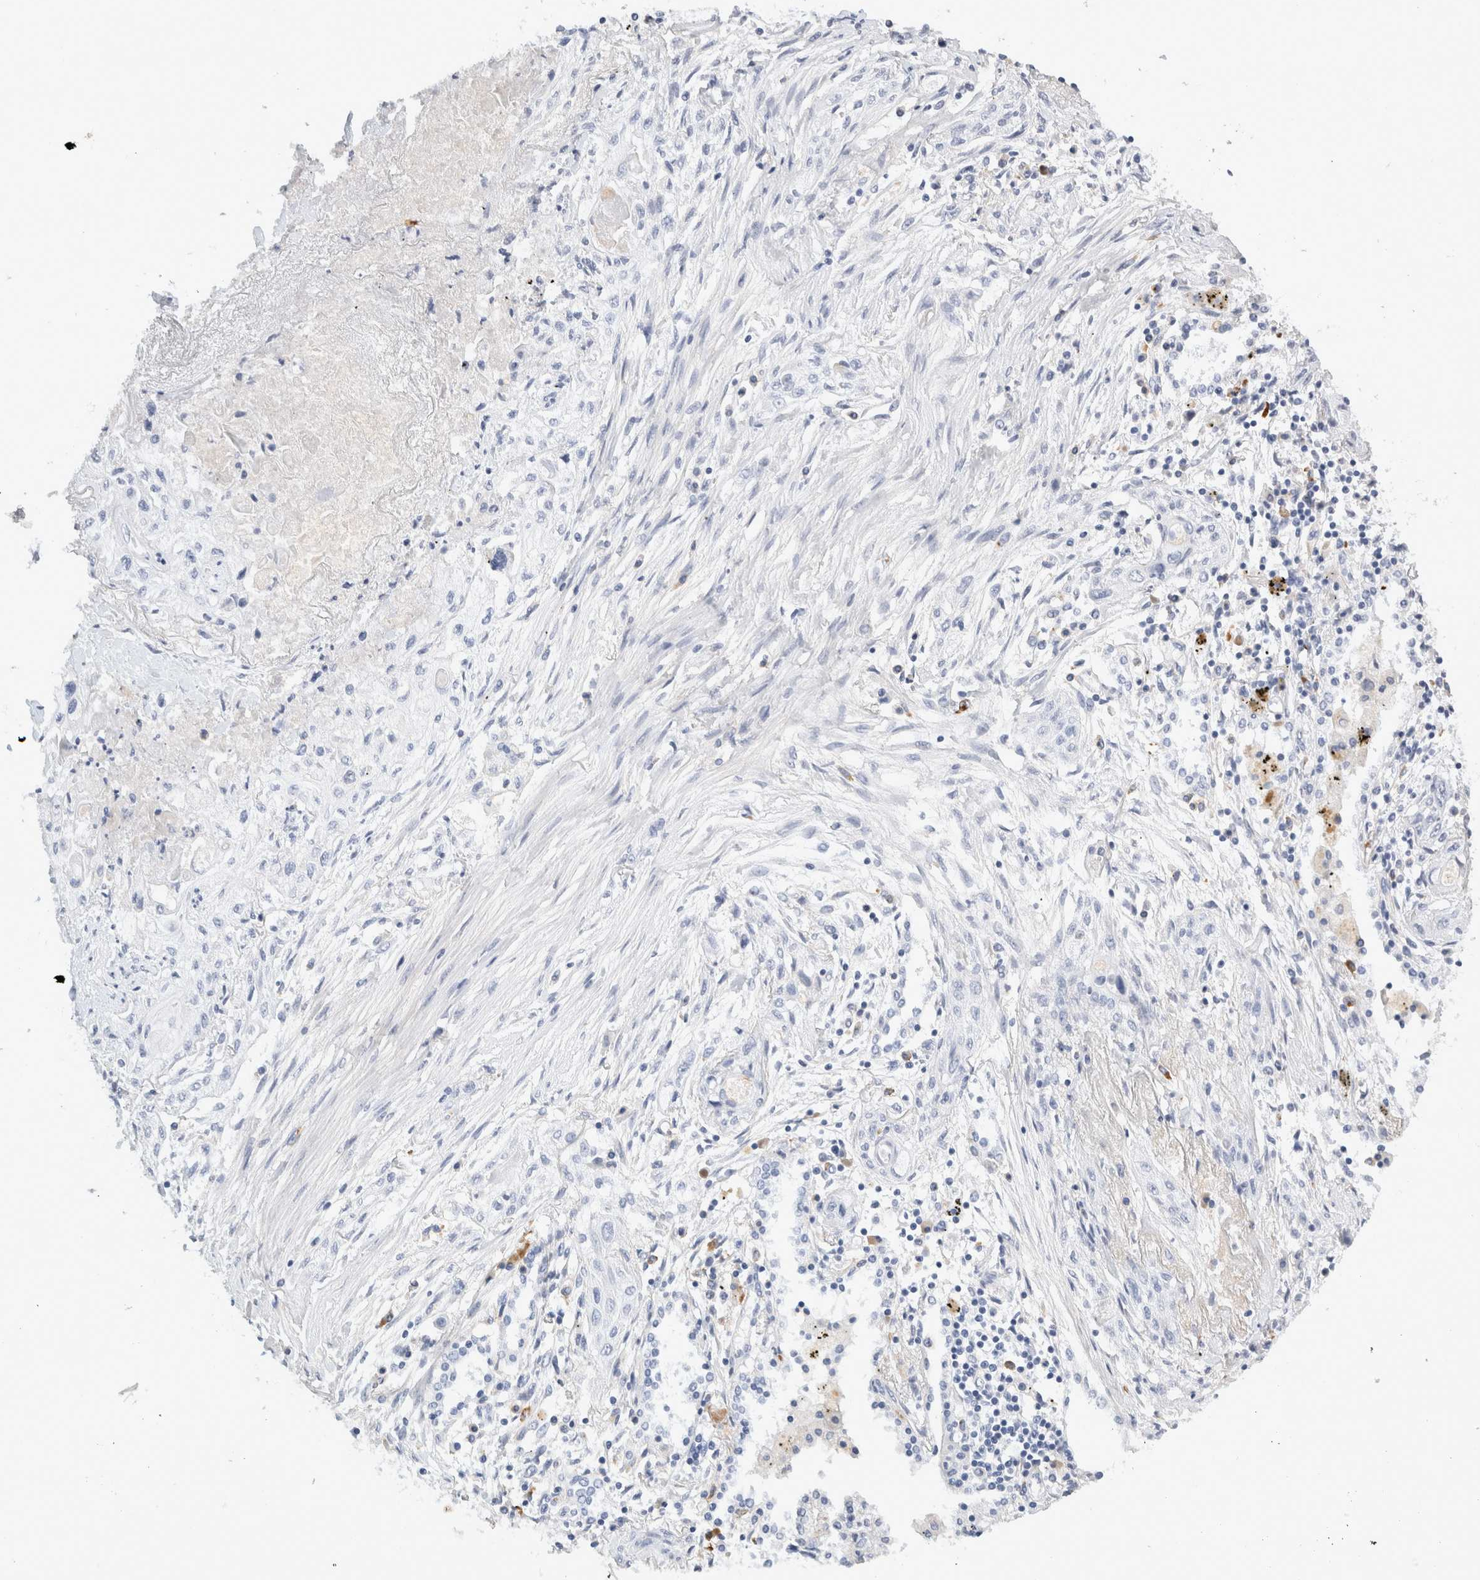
{"staining": {"intensity": "negative", "quantity": "none", "location": "none"}, "tissue": "lung cancer", "cell_type": "Tumor cells", "image_type": "cancer", "snomed": [{"axis": "morphology", "description": "Squamous cell carcinoma, NOS"}, {"axis": "topography", "description": "Lung"}], "caption": "High power microscopy photomicrograph of an immunohistochemistry (IHC) photomicrograph of squamous cell carcinoma (lung), revealing no significant staining in tumor cells.", "gene": "FGL2", "patient": {"sex": "female", "age": 47}}